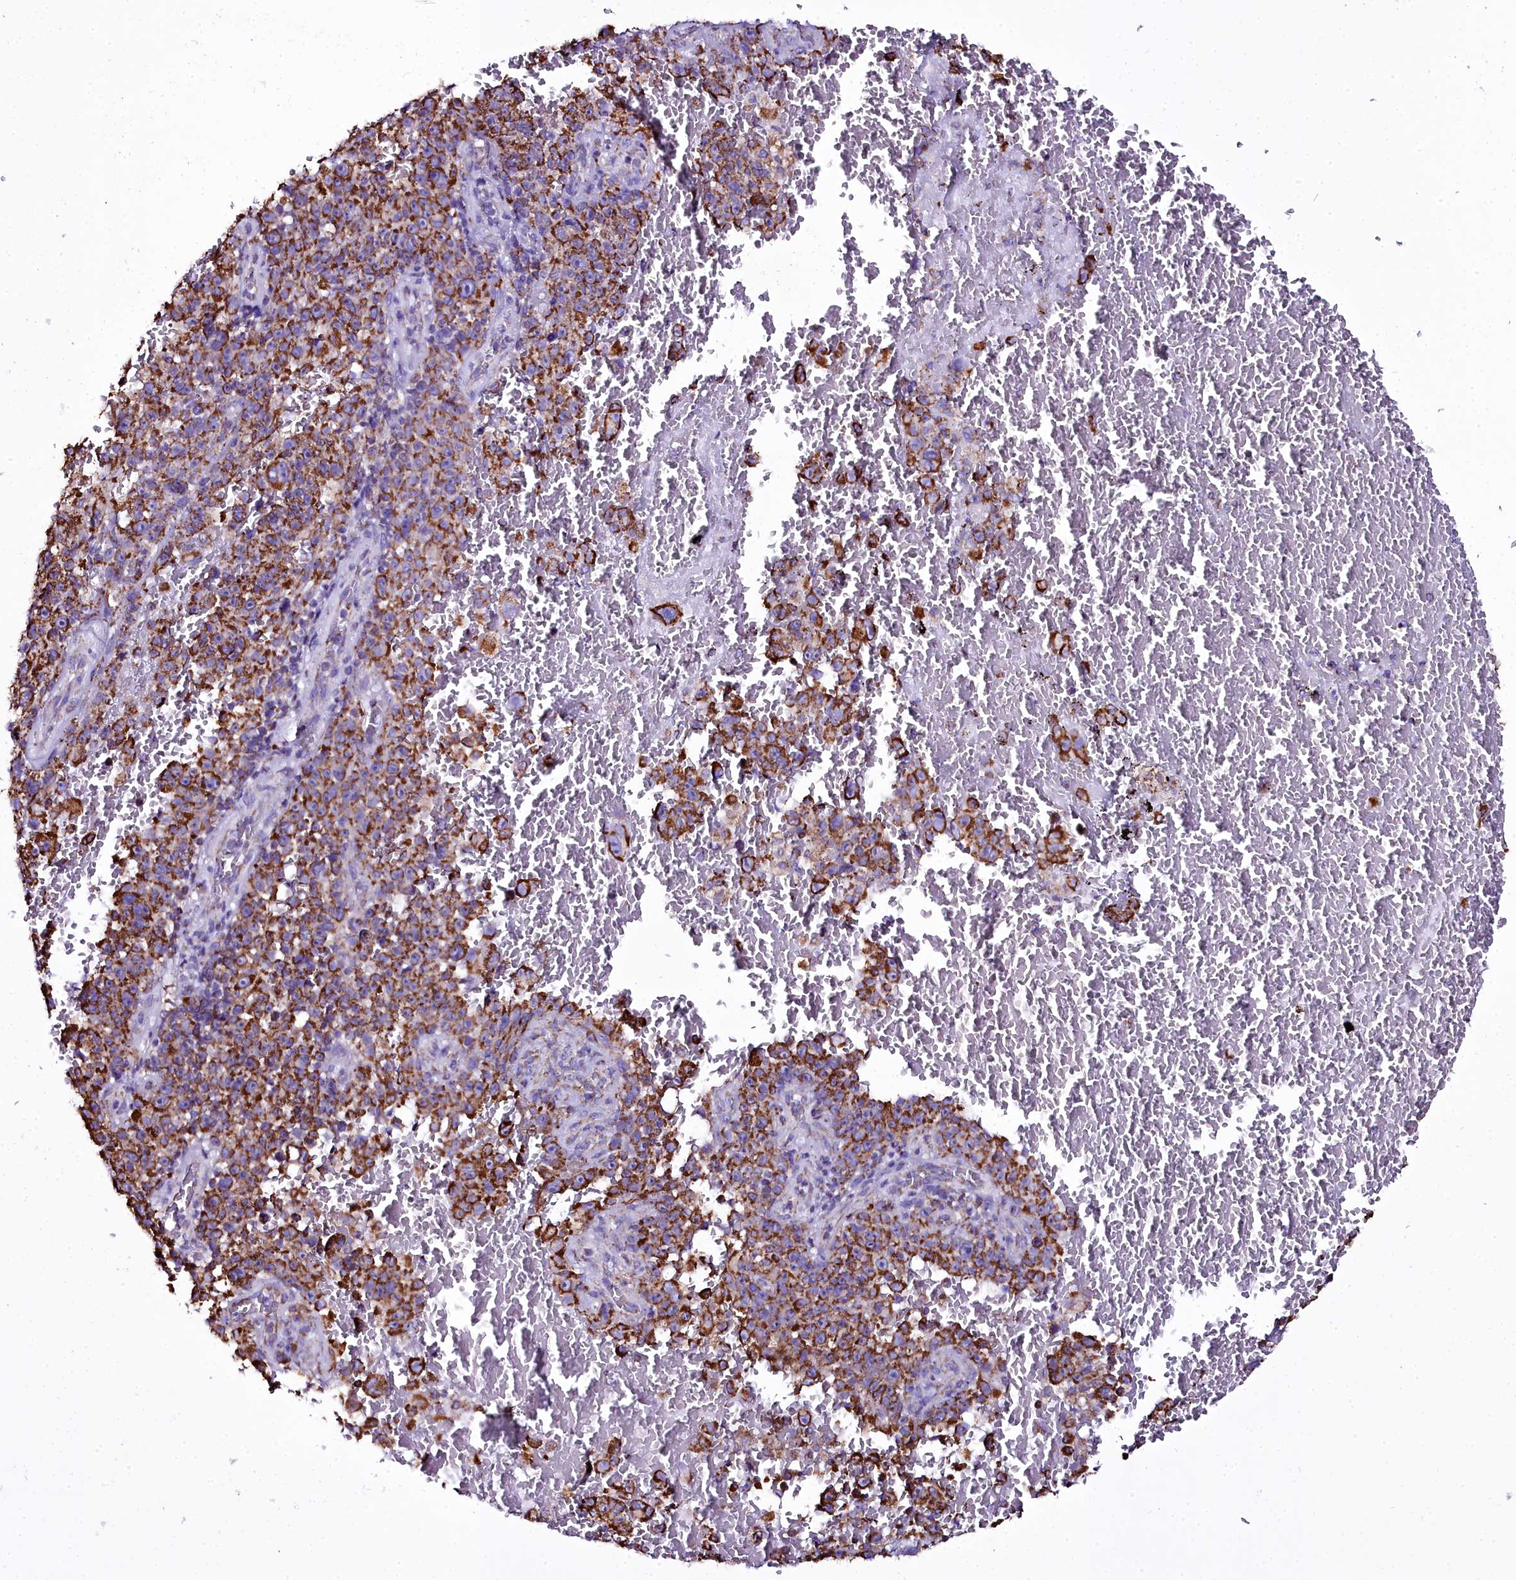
{"staining": {"intensity": "moderate", "quantity": ">75%", "location": "cytoplasmic/membranous"}, "tissue": "melanoma", "cell_type": "Tumor cells", "image_type": "cancer", "snomed": [{"axis": "morphology", "description": "Malignant melanoma, NOS"}, {"axis": "topography", "description": "Skin"}], "caption": "Approximately >75% of tumor cells in malignant melanoma show moderate cytoplasmic/membranous protein expression as visualized by brown immunohistochemical staining.", "gene": "WDFY3", "patient": {"sex": "female", "age": 82}}